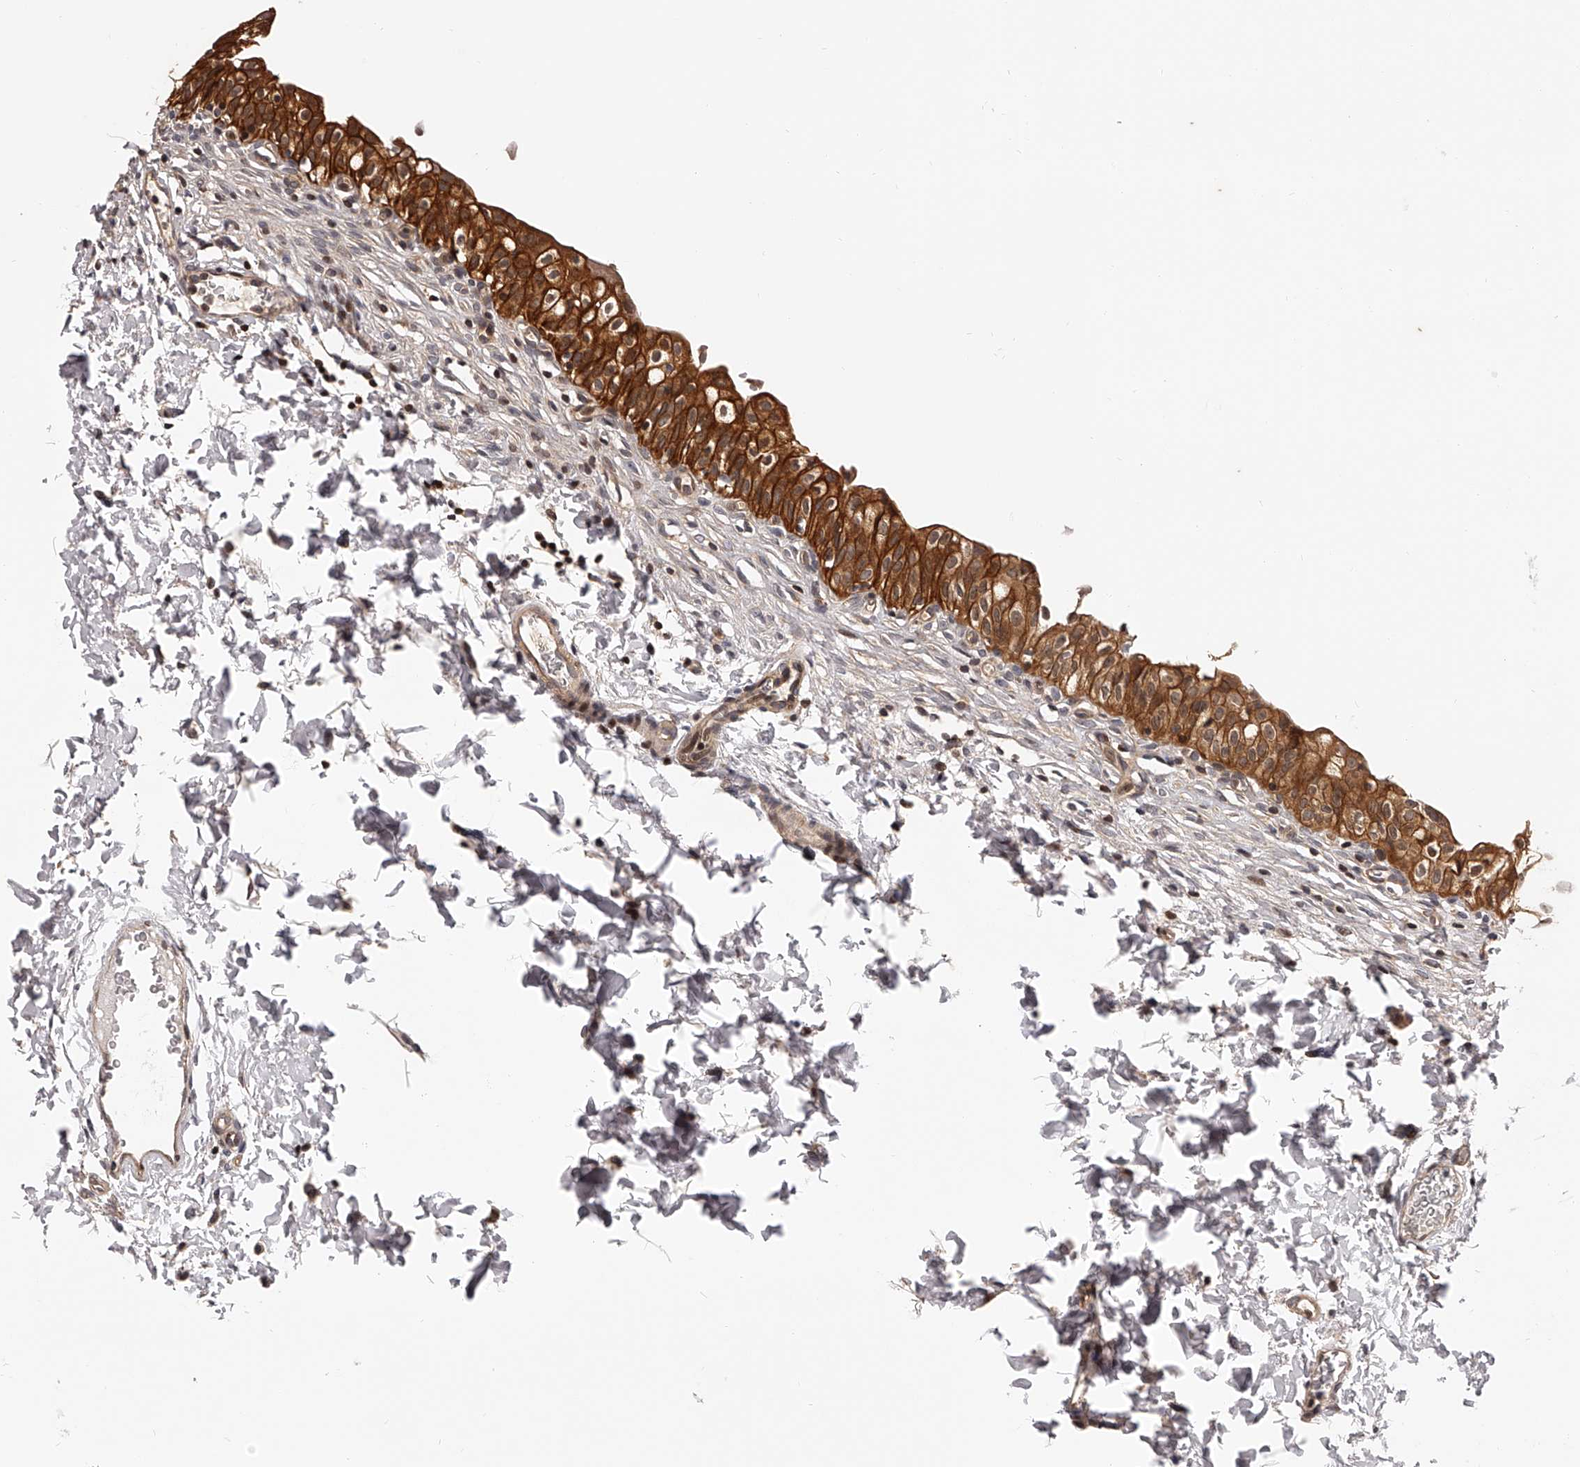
{"staining": {"intensity": "strong", "quantity": ">75%", "location": "cytoplasmic/membranous"}, "tissue": "urinary bladder", "cell_type": "Urothelial cells", "image_type": "normal", "snomed": [{"axis": "morphology", "description": "Normal tissue, NOS"}, {"axis": "topography", "description": "Urinary bladder"}], "caption": "This is a photomicrograph of immunohistochemistry staining of normal urinary bladder, which shows strong positivity in the cytoplasmic/membranous of urothelial cells.", "gene": "PFDN2", "patient": {"sex": "male", "age": 55}}